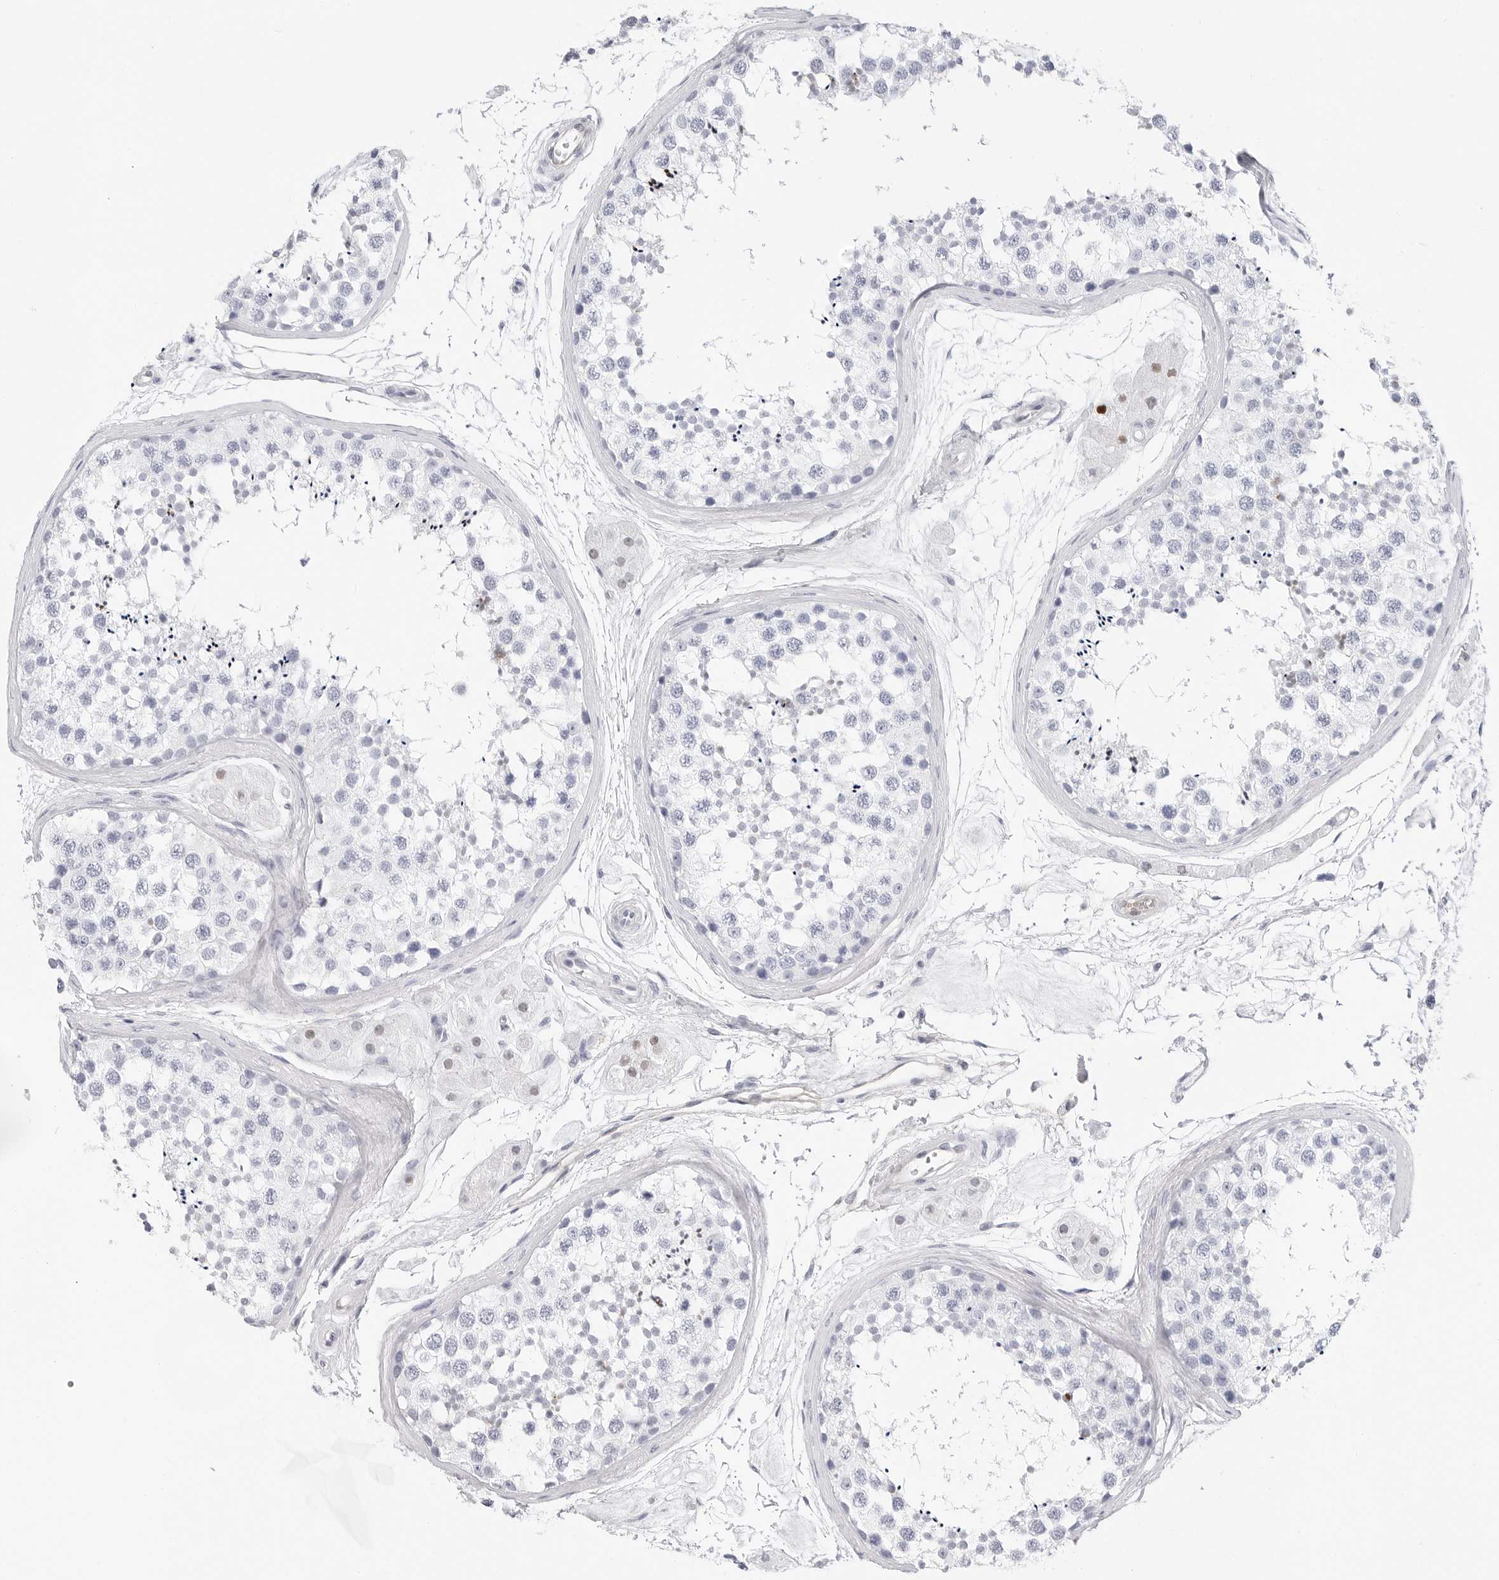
{"staining": {"intensity": "negative", "quantity": "none", "location": "none"}, "tissue": "testis", "cell_type": "Cells in seminiferous ducts", "image_type": "normal", "snomed": [{"axis": "morphology", "description": "Normal tissue, NOS"}, {"axis": "topography", "description": "Testis"}], "caption": "A high-resolution histopathology image shows immunohistochemistry staining of benign testis, which reveals no significant staining in cells in seminiferous ducts.", "gene": "SLC19A1", "patient": {"sex": "male", "age": 56}}